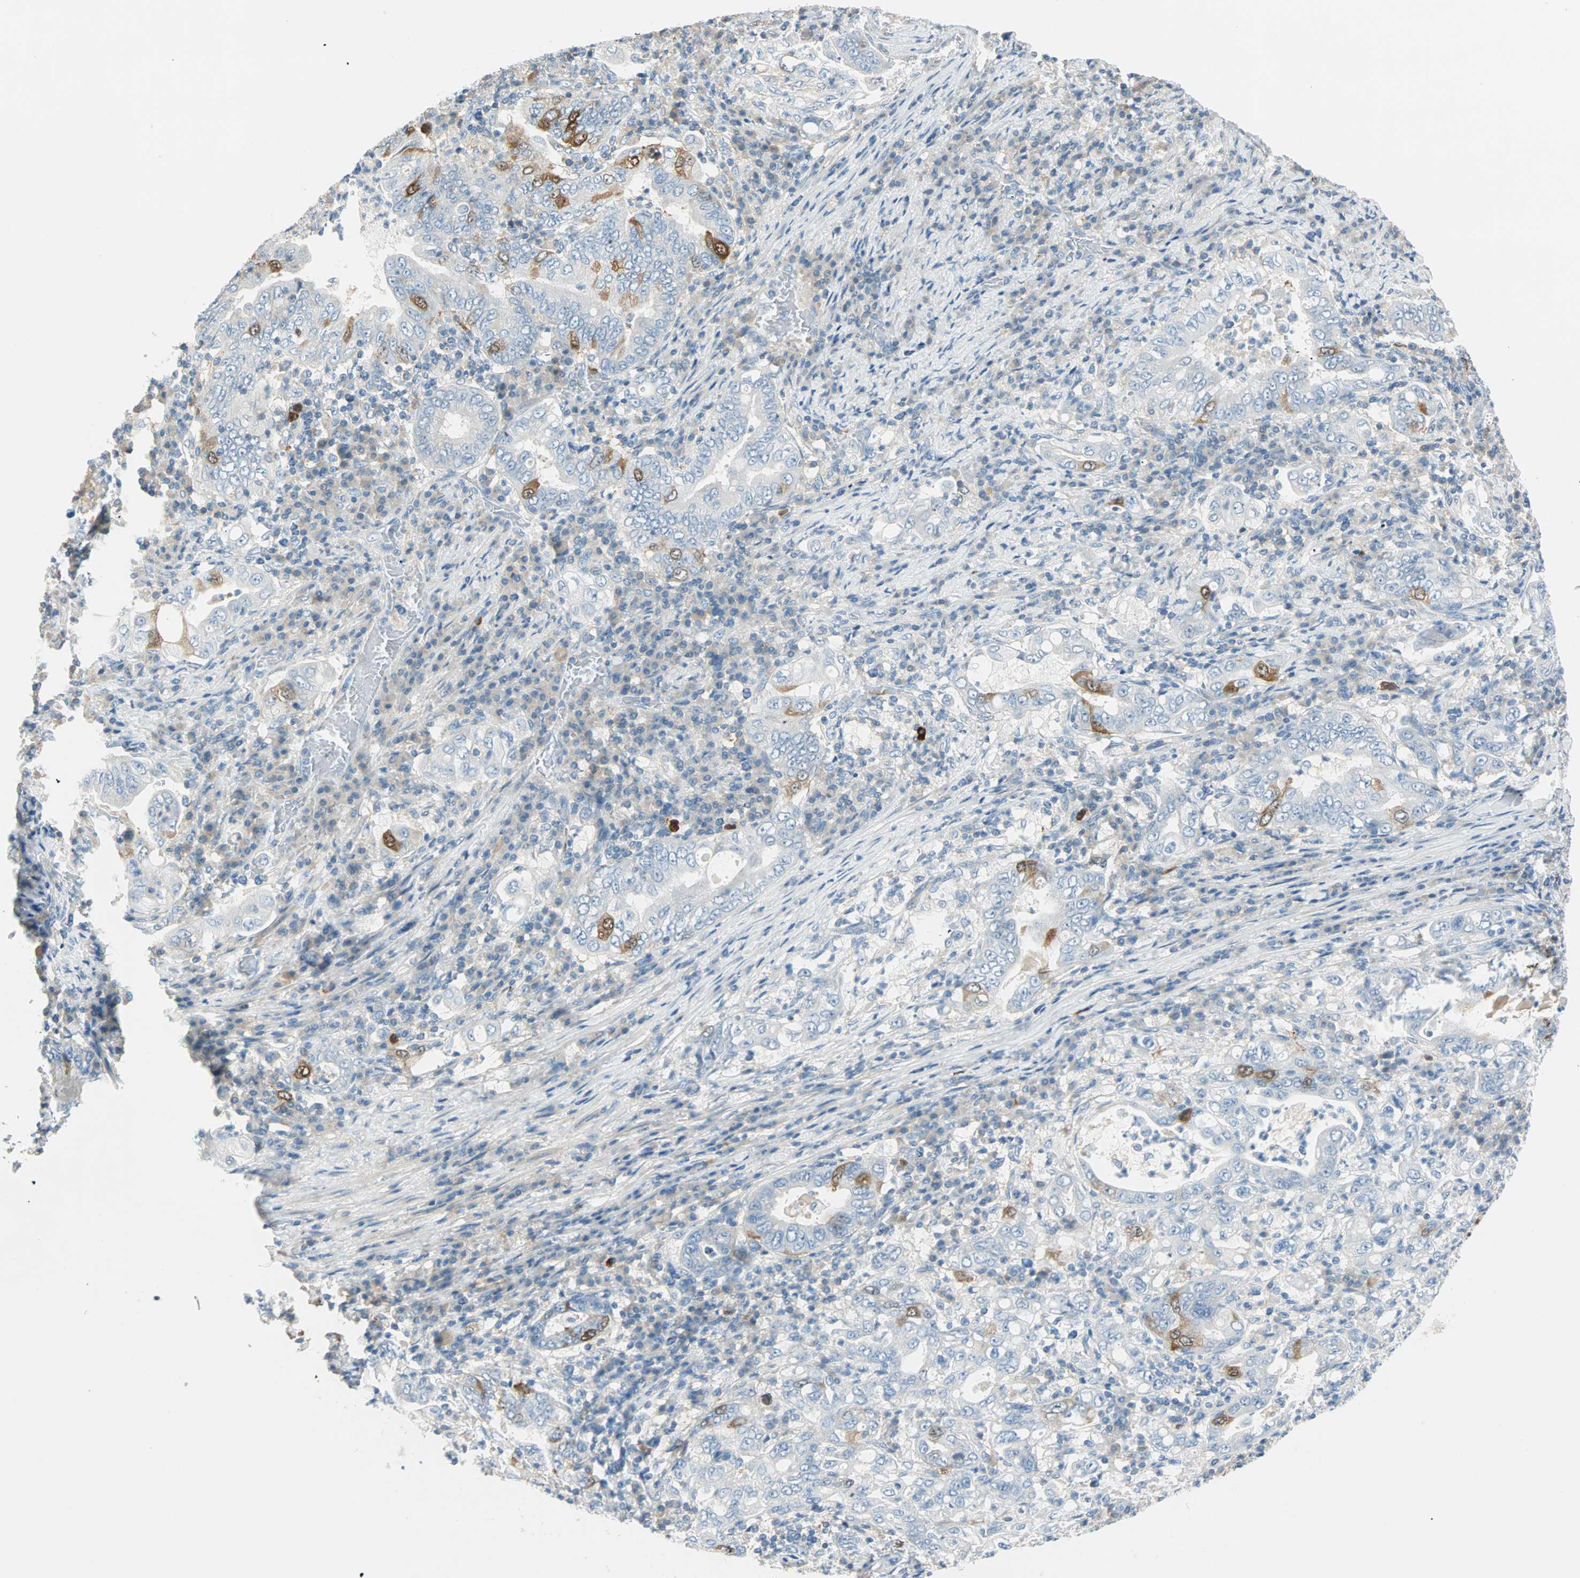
{"staining": {"intensity": "moderate", "quantity": "<25%", "location": "cytoplasmic/membranous"}, "tissue": "stomach cancer", "cell_type": "Tumor cells", "image_type": "cancer", "snomed": [{"axis": "morphology", "description": "Normal tissue, NOS"}, {"axis": "morphology", "description": "Adenocarcinoma, NOS"}, {"axis": "topography", "description": "Esophagus"}, {"axis": "topography", "description": "Stomach, upper"}, {"axis": "topography", "description": "Peripheral nerve tissue"}], "caption": "Tumor cells show low levels of moderate cytoplasmic/membranous staining in about <25% of cells in stomach cancer.", "gene": "PTTG1", "patient": {"sex": "male", "age": 62}}